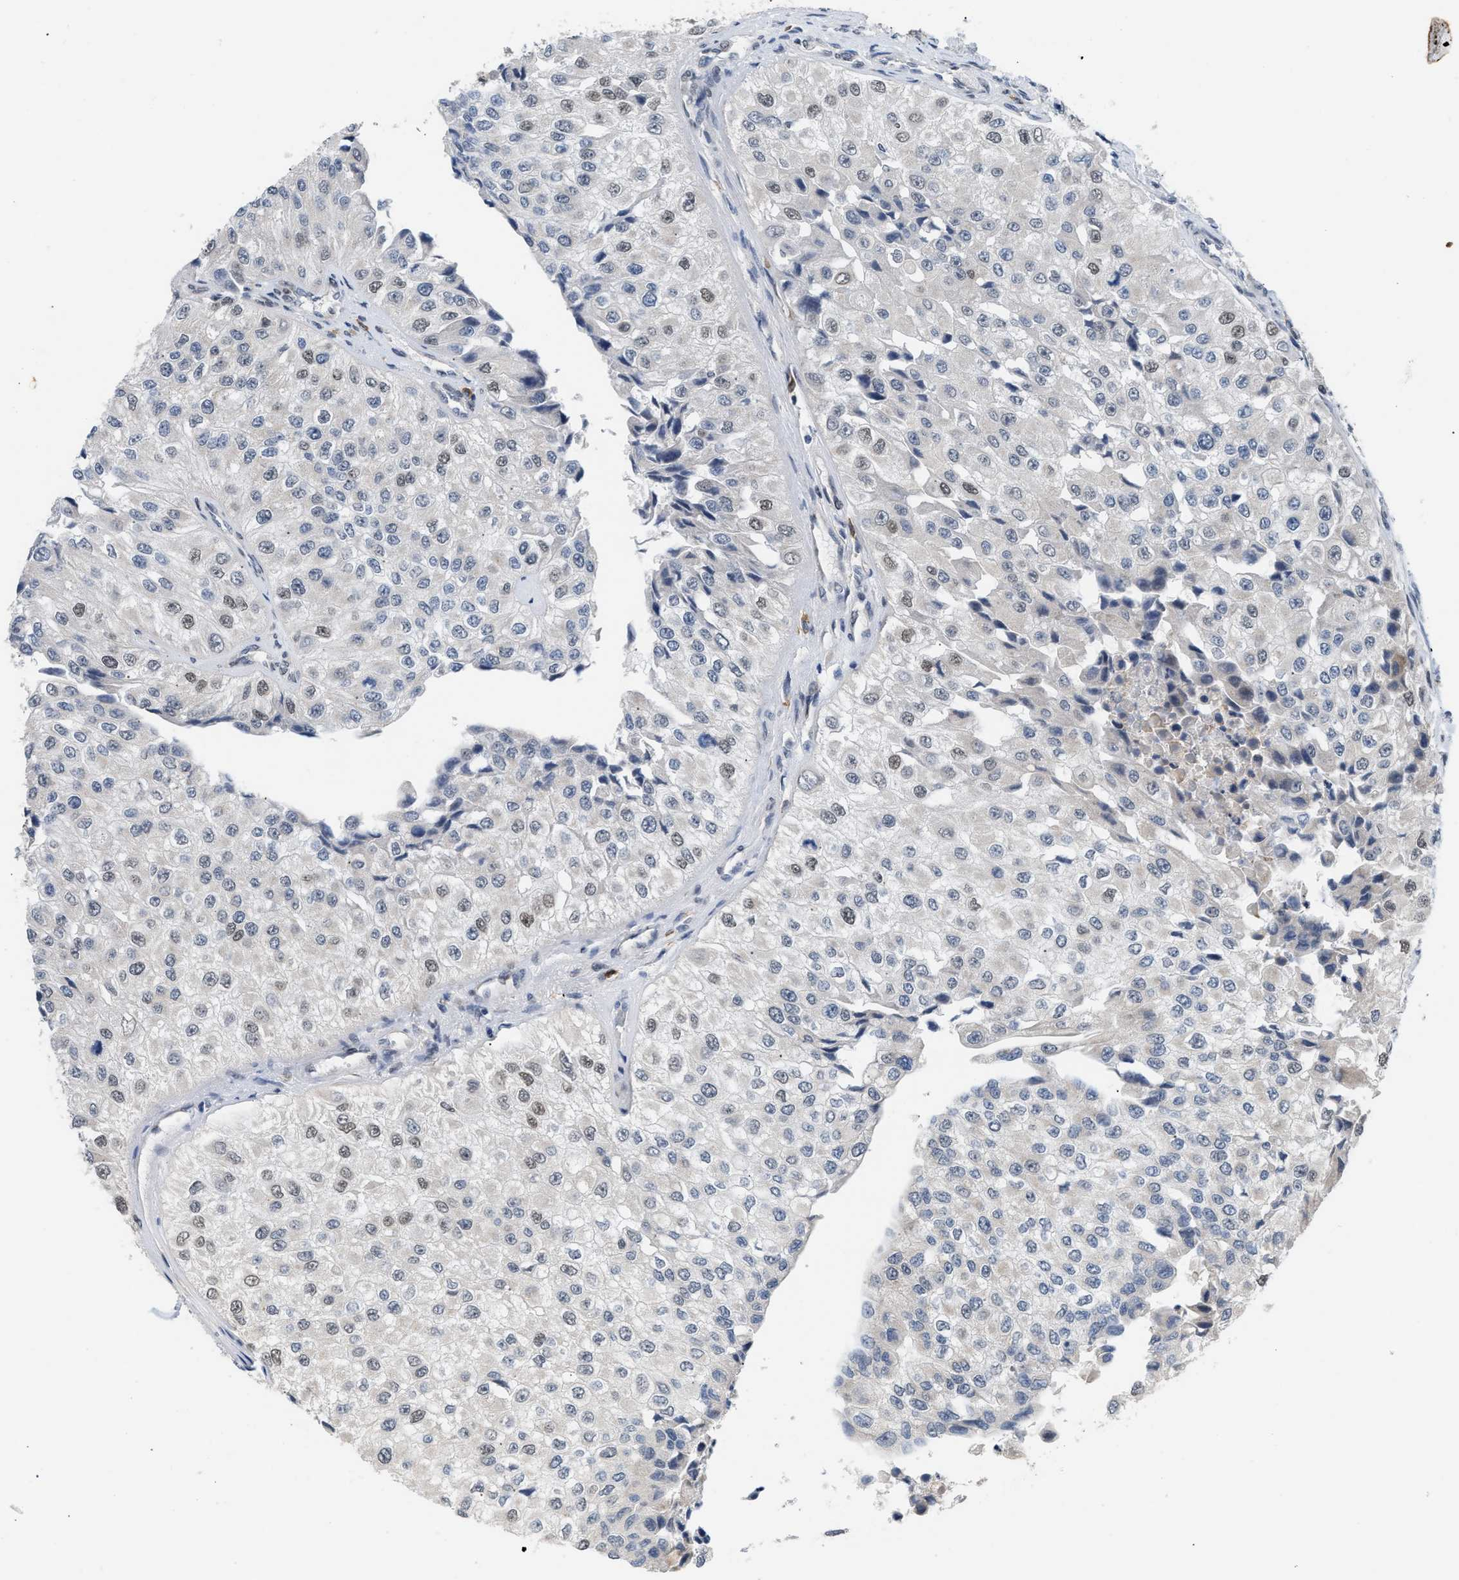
{"staining": {"intensity": "weak", "quantity": "<25%", "location": "nuclear"}, "tissue": "urothelial cancer", "cell_type": "Tumor cells", "image_type": "cancer", "snomed": [{"axis": "morphology", "description": "Urothelial carcinoma, High grade"}, {"axis": "topography", "description": "Kidney"}, {"axis": "topography", "description": "Urinary bladder"}], "caption": "High-grade urothelial carcinoma stained for a protein using immunohistochemistry (IHC) demonstrates no positivity tumor cells.", "gene": "TXNRD3", "patient": {"sex": "male", "age": 77}}